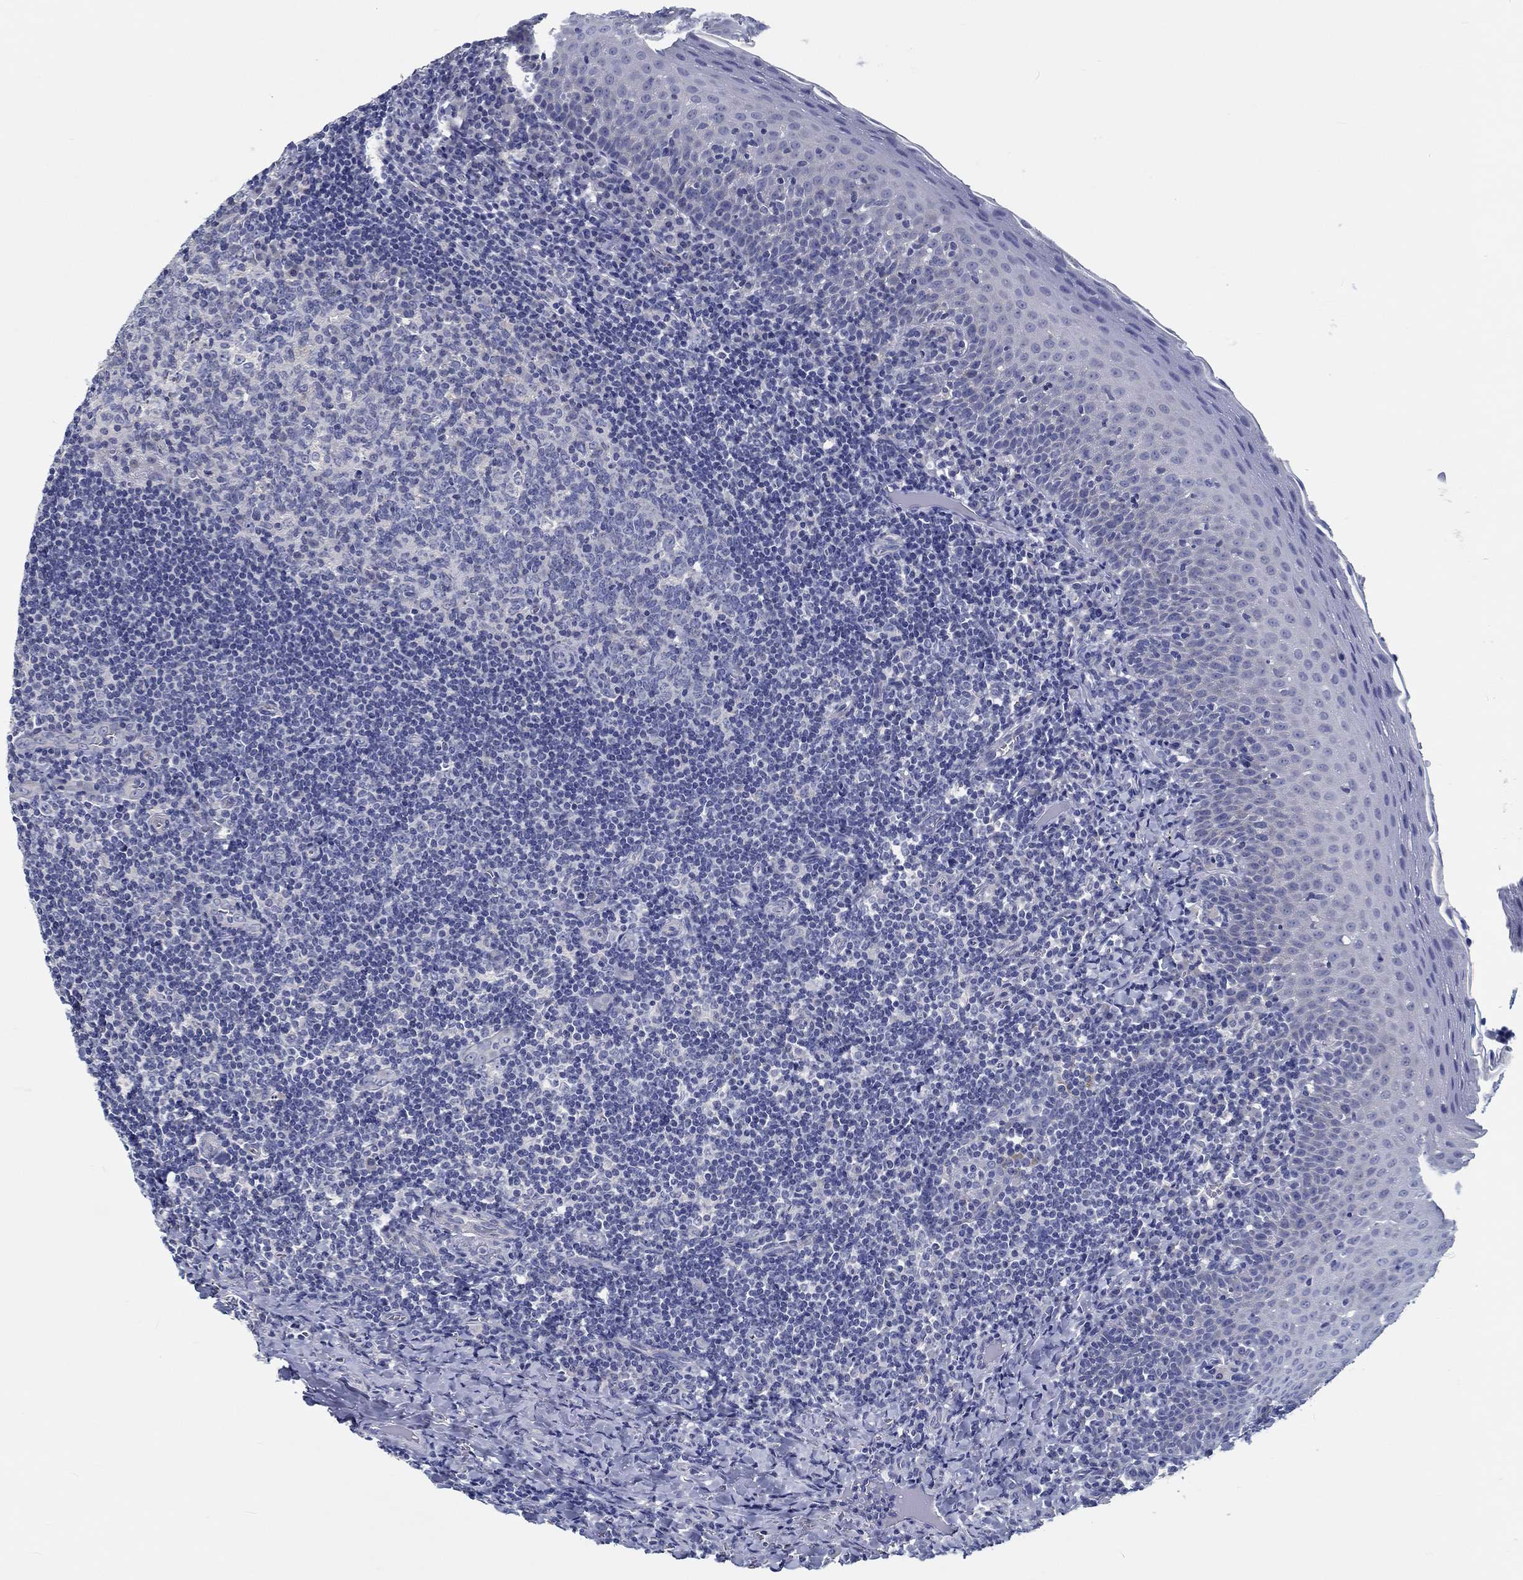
{"staining": {"intensity": "negative", "quantity": "none", "location": "none"}, "tissue": "tonsil", "cell_type": "Germinal center cells", "image_type": "normal", "snomed": [{"axis": "morphology", "description": "Normal tissue, NOS"}, {"axis": "morphology", "description": "Inflammation, NOS"}, {"axis": "topography", "description": "Tonsil"}], "caption": "An immunohistochemistry histopathology image of normal tonsil is shown. There is no staining in germinal center cells of tonsil.", "gene": "MYBPC1", "patient": {"sex": "female", "age": 31}}